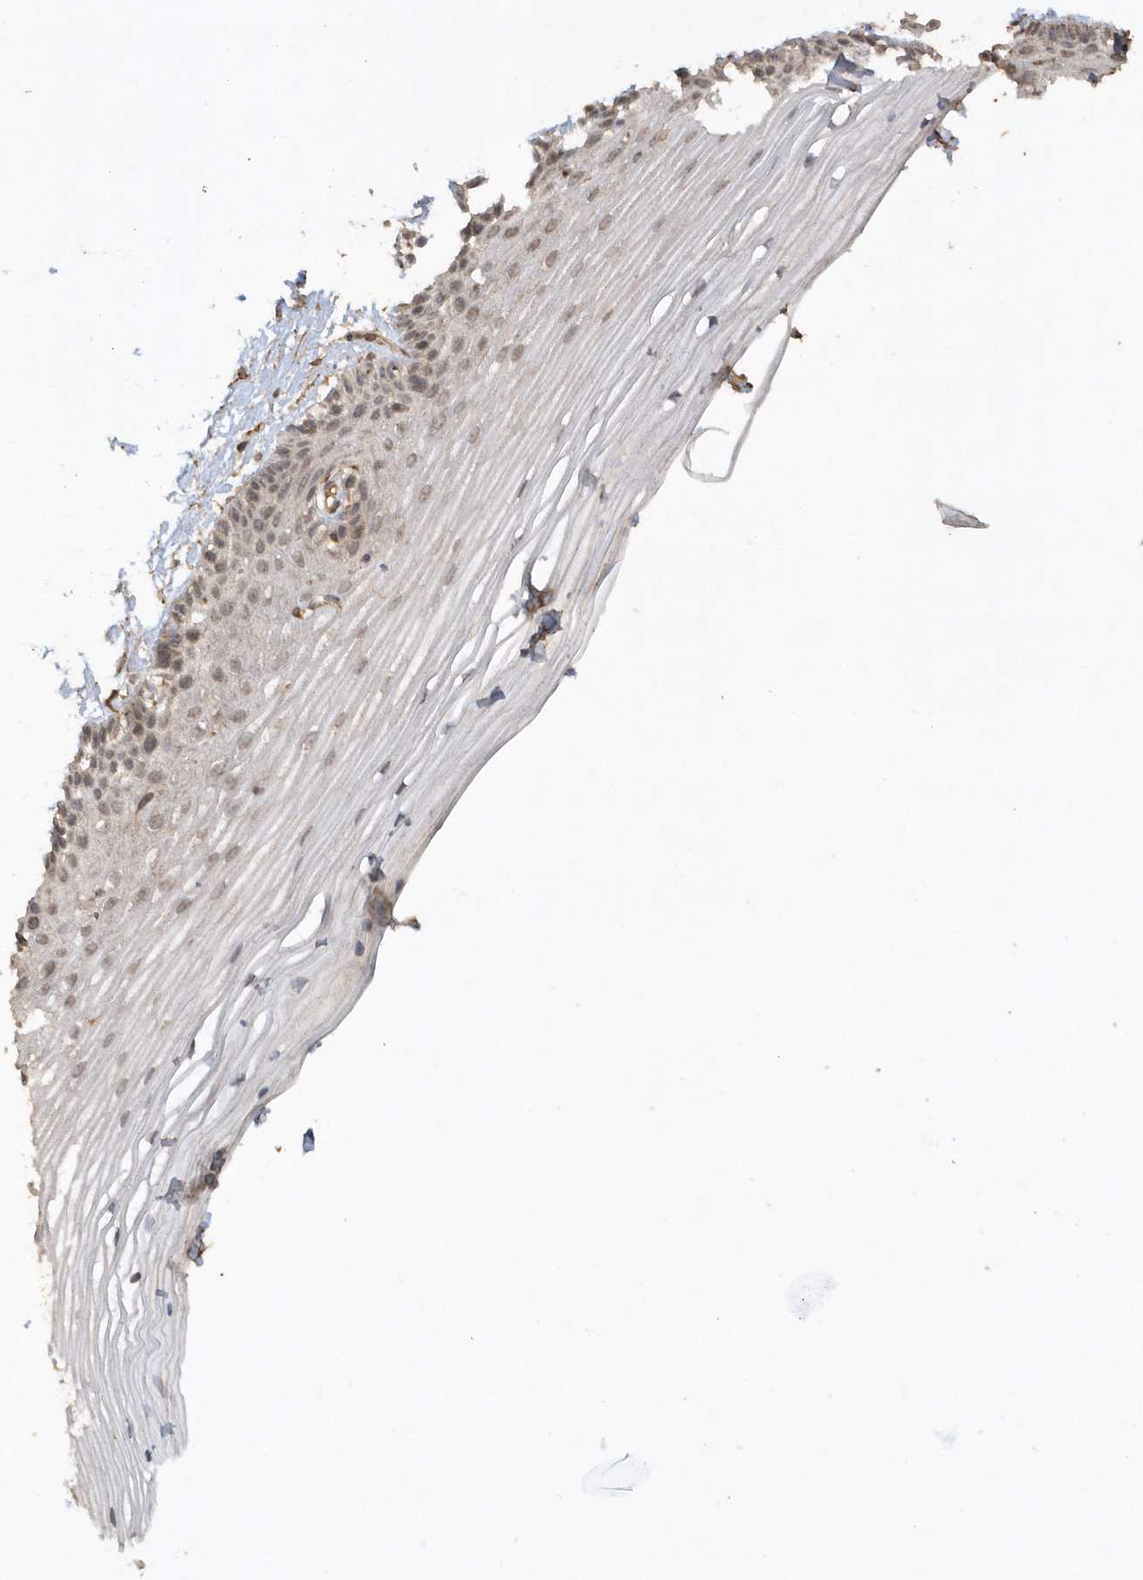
{"staining": {"intensity": "moderate", "quantity": "25%-75%", "location": "cytoplasmic/membranous,nuclear"}, "tissue": "vagina", "cell_type": "Squamous epithelial cells", "image_type": "normal", "snomed": [{"axis": "morphology", "description": "Normal tissue, NOS"}, {"axis": "topography", "description": "Vagina"}, {"axis": "topography", "description": "Cervix"}], "caption": "High-power microscopy captured an IHC image of benign vagina, revealing moderate cytoplasmic/membranous,nuclear staining in approximately 25%-75% of squamous epithelial cells. The protein is stained brown, and the nuclei are stained in blue (DAB IHC with brightfield microscopy, high magnification).", "gene": "AVPI1", "patient": {"sex": "female", "age": 40}}